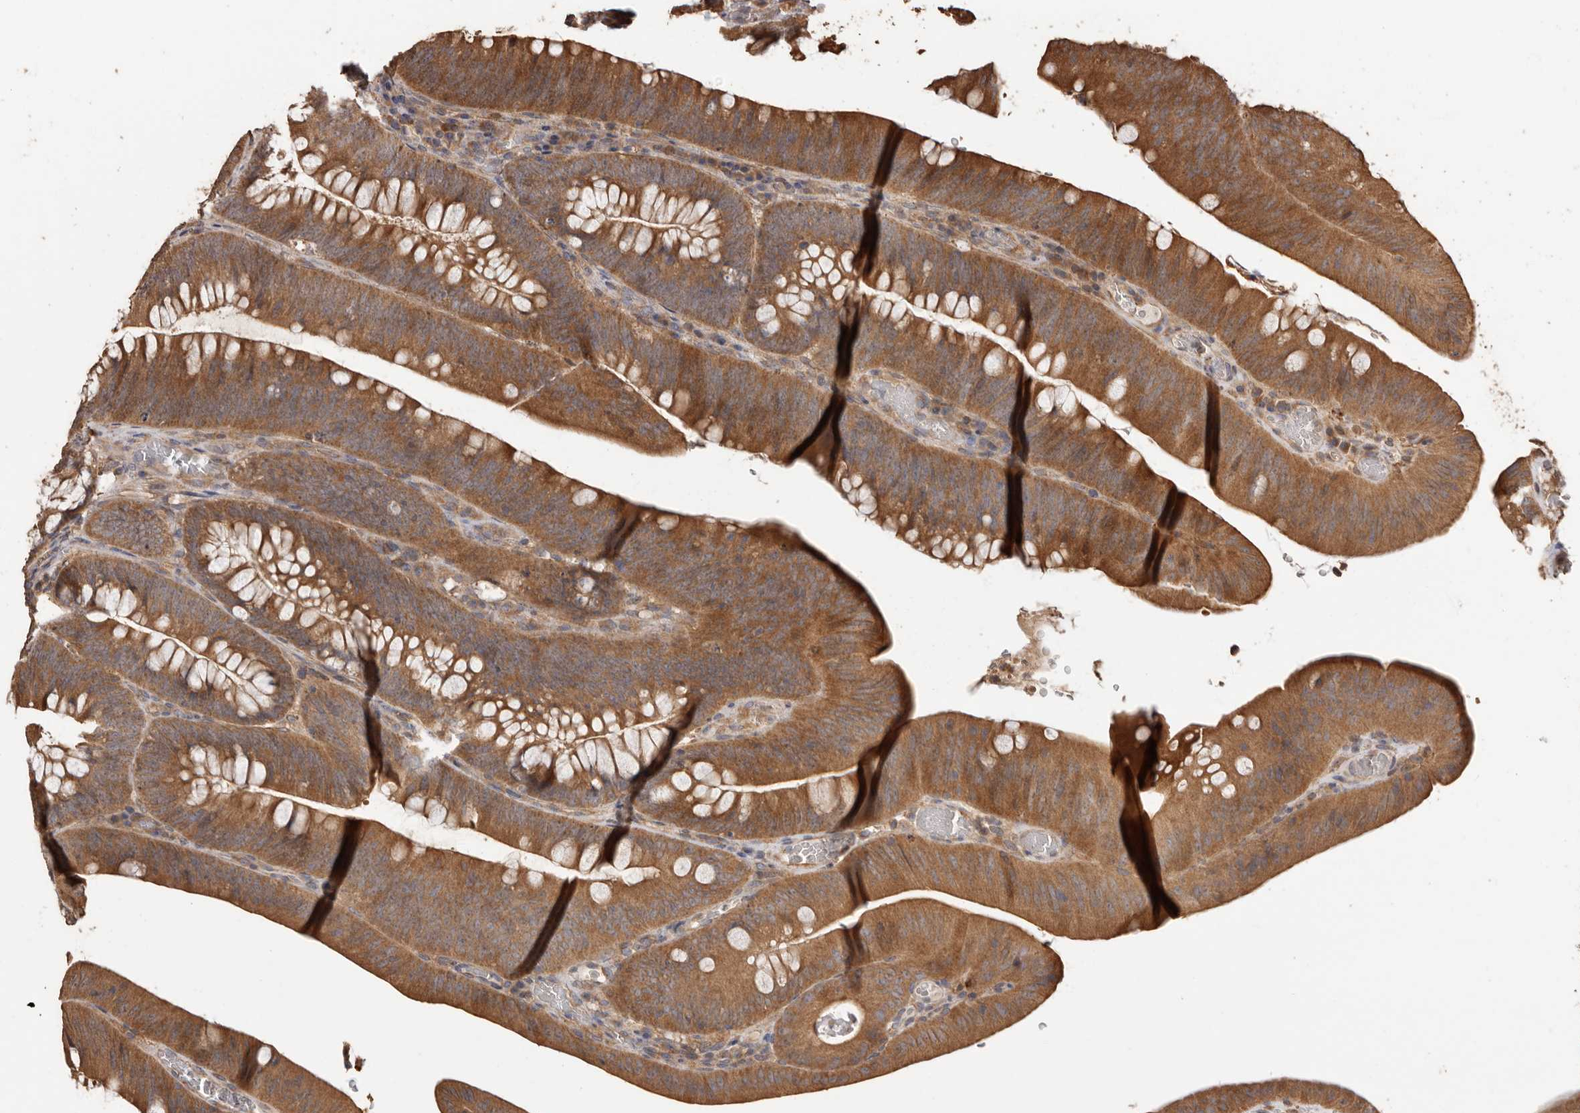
{"staining": {"intensity": "moderate", "quantity": ">75%", "location": "cytoplasmic/membranous"}, "tissue": "colorectal cancer", "cell_type": "Tumor cells", "image_type": "cancer", "snomed": [{"axis": "morphology", "description": "Normal tissue, NOS"}, {"axis": "topography", "description": "Colon"}], "caption": "This histopathology image displays IHC staining of colorectal cancer, with medium moderate cytoplasmic/membranous expression in approximately >75% of tumor cells.", "gene": "COQ8B", "patient": {"sex": "female", "age": 82}}